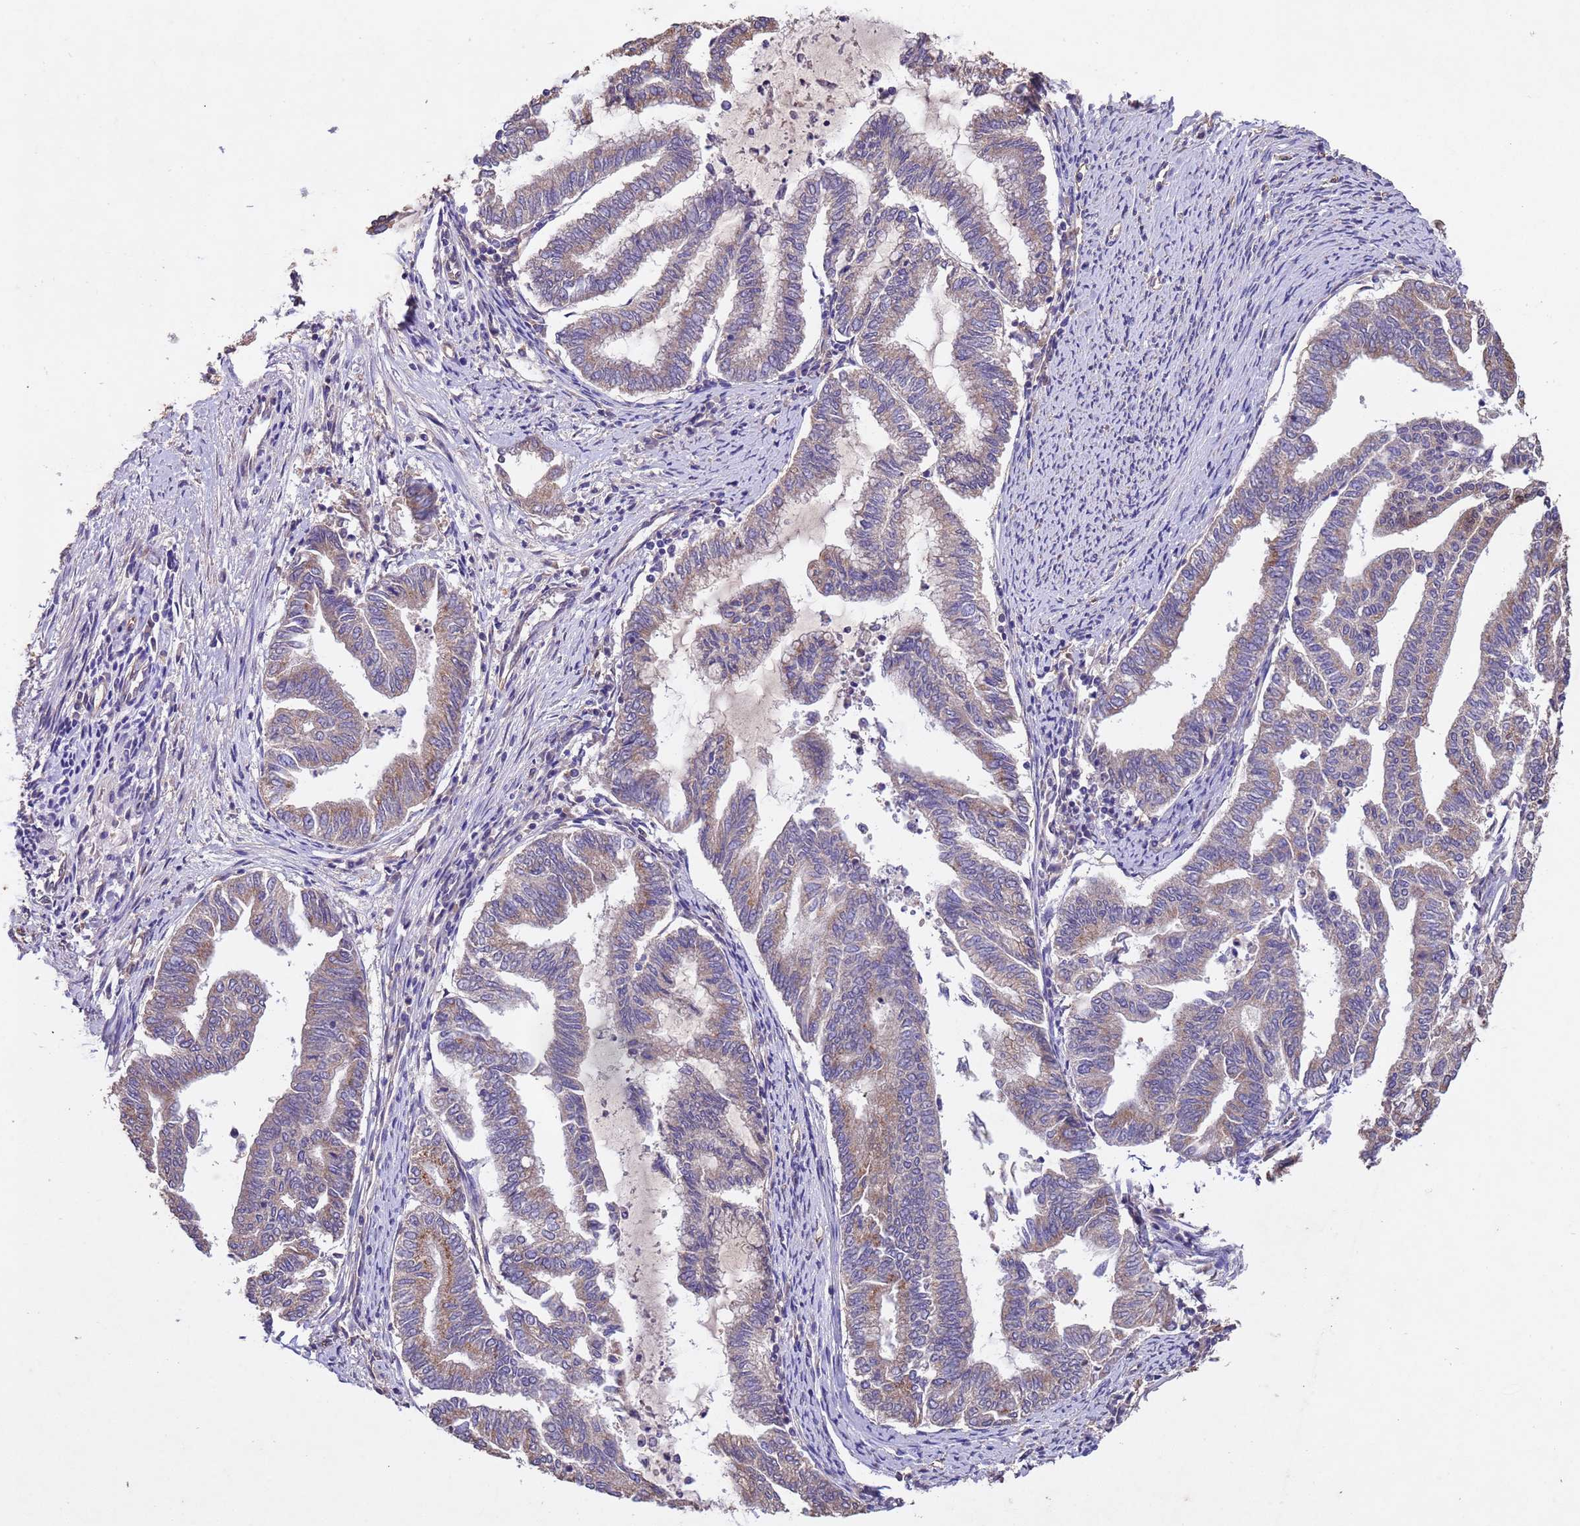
{"staining": {"intensity": "moderate", "quantity": "<25%", "location": "cytoplasmic/membranous"}, "tissue": "endometrial cancer", "cell_type": "Tumor cells", "image_type": "cancer", "snomed": [{"axis": "morphology", "description": "Adenocarcinoma, NOS"}, {"axis": "topography", "description": "Endometrium"}], "caption": "Protein staining of endometrial cancer (adenocarcinoma) tissue exhibits moderate cytoplasmic/membranous staining in about <25% of tumor cells. (brown staining indicates protein expression, while blue staining denotes nuclei).", "gene": "MTX3", "patient": {"sex": "female", "age": 79}}